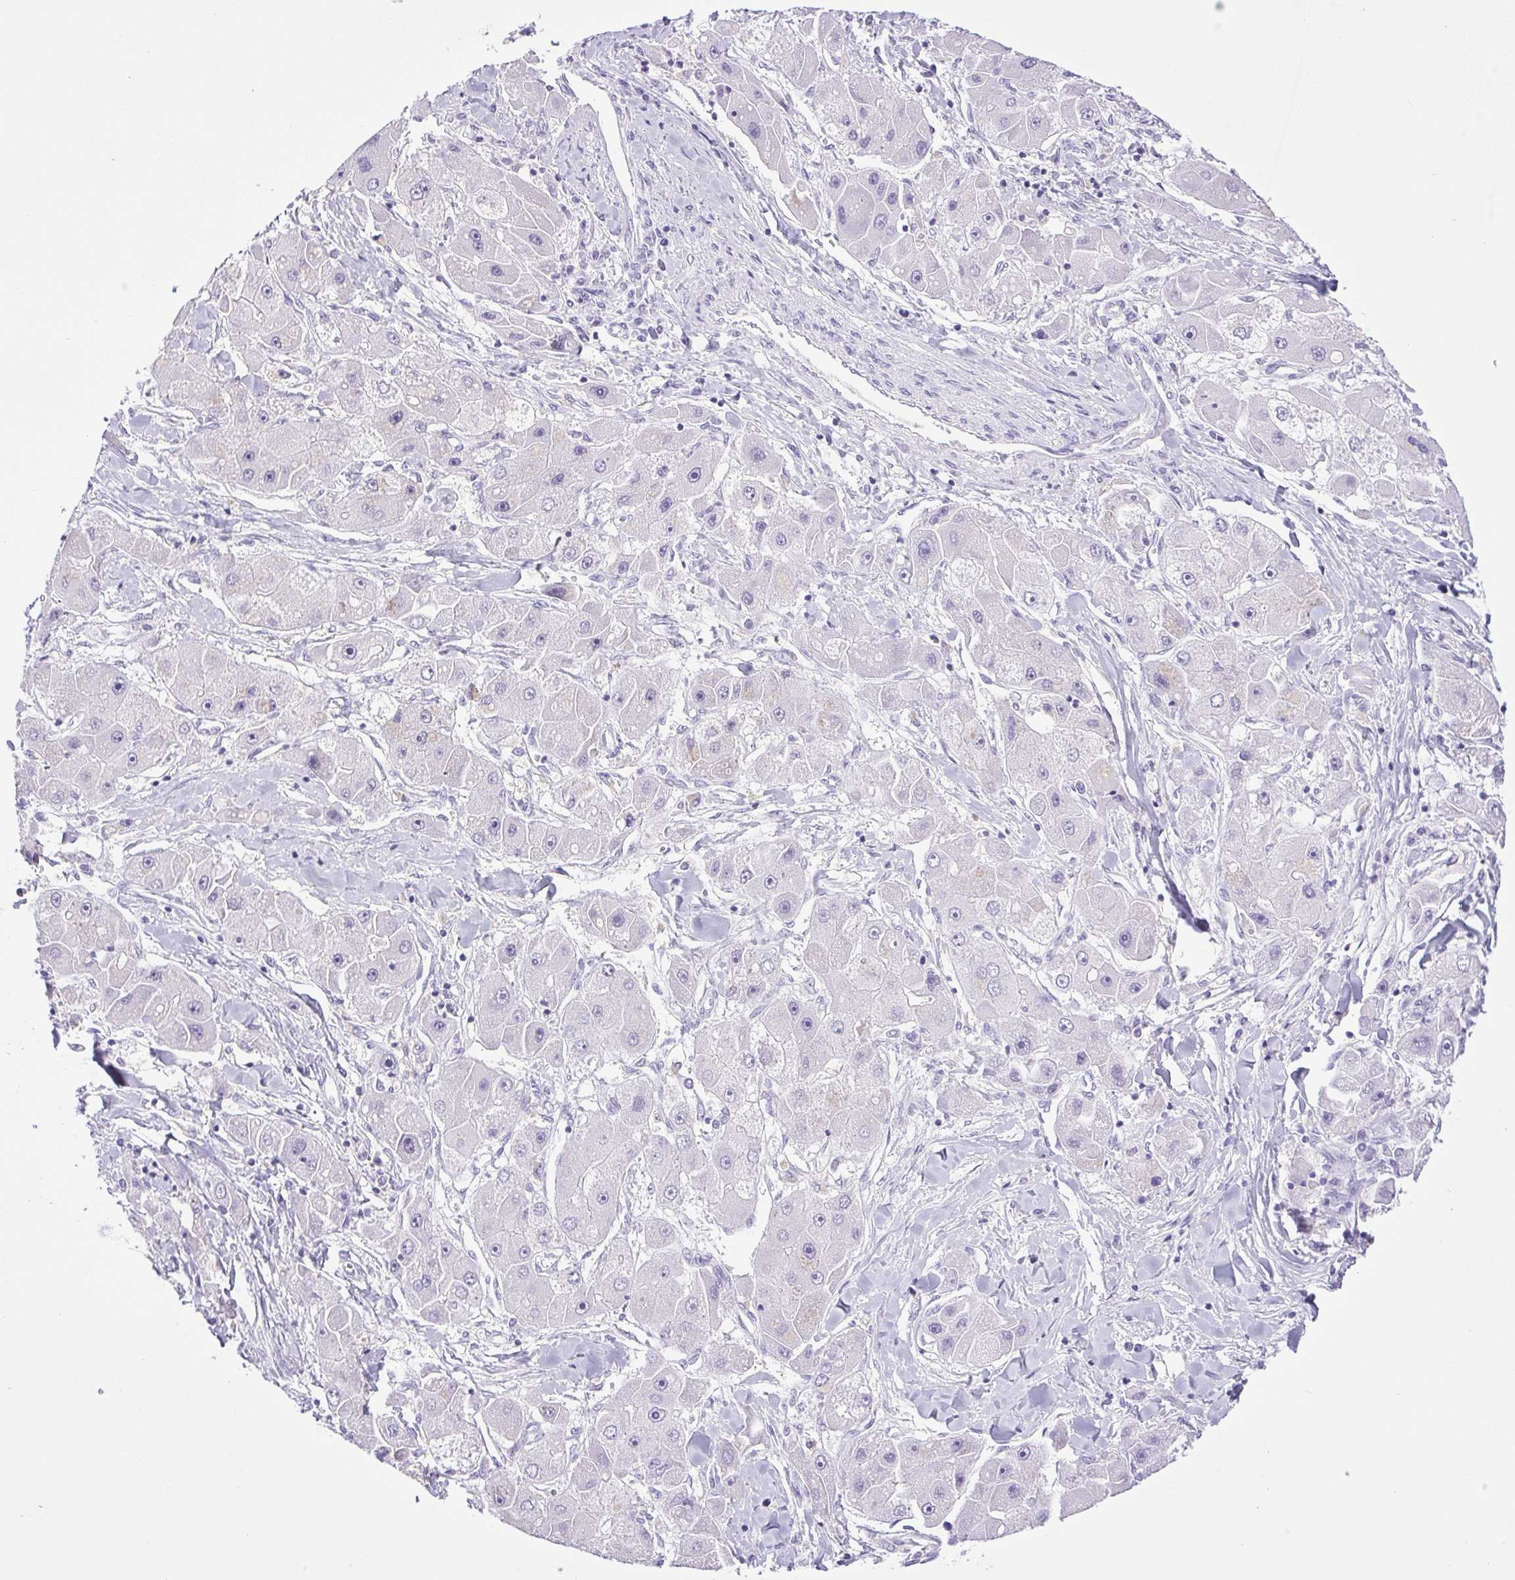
{"staining": {"intensity": "negative", "quantity": "none", "location": "none"}, "tissue": "liver cancer", "cell_type": "Tumor cells", "image_type": "cancer", "snomed": [{"axis": "morphology", "description": "Carcinoma, Hepatocellular, NOS"}, {"axis": "topography", "description": "Liver"}], "caption": "Tumor cells are negative for brown protein staining in liver cancer.", "gene": "SYNPR", "patient": {"sex": "male", "age": 24}}